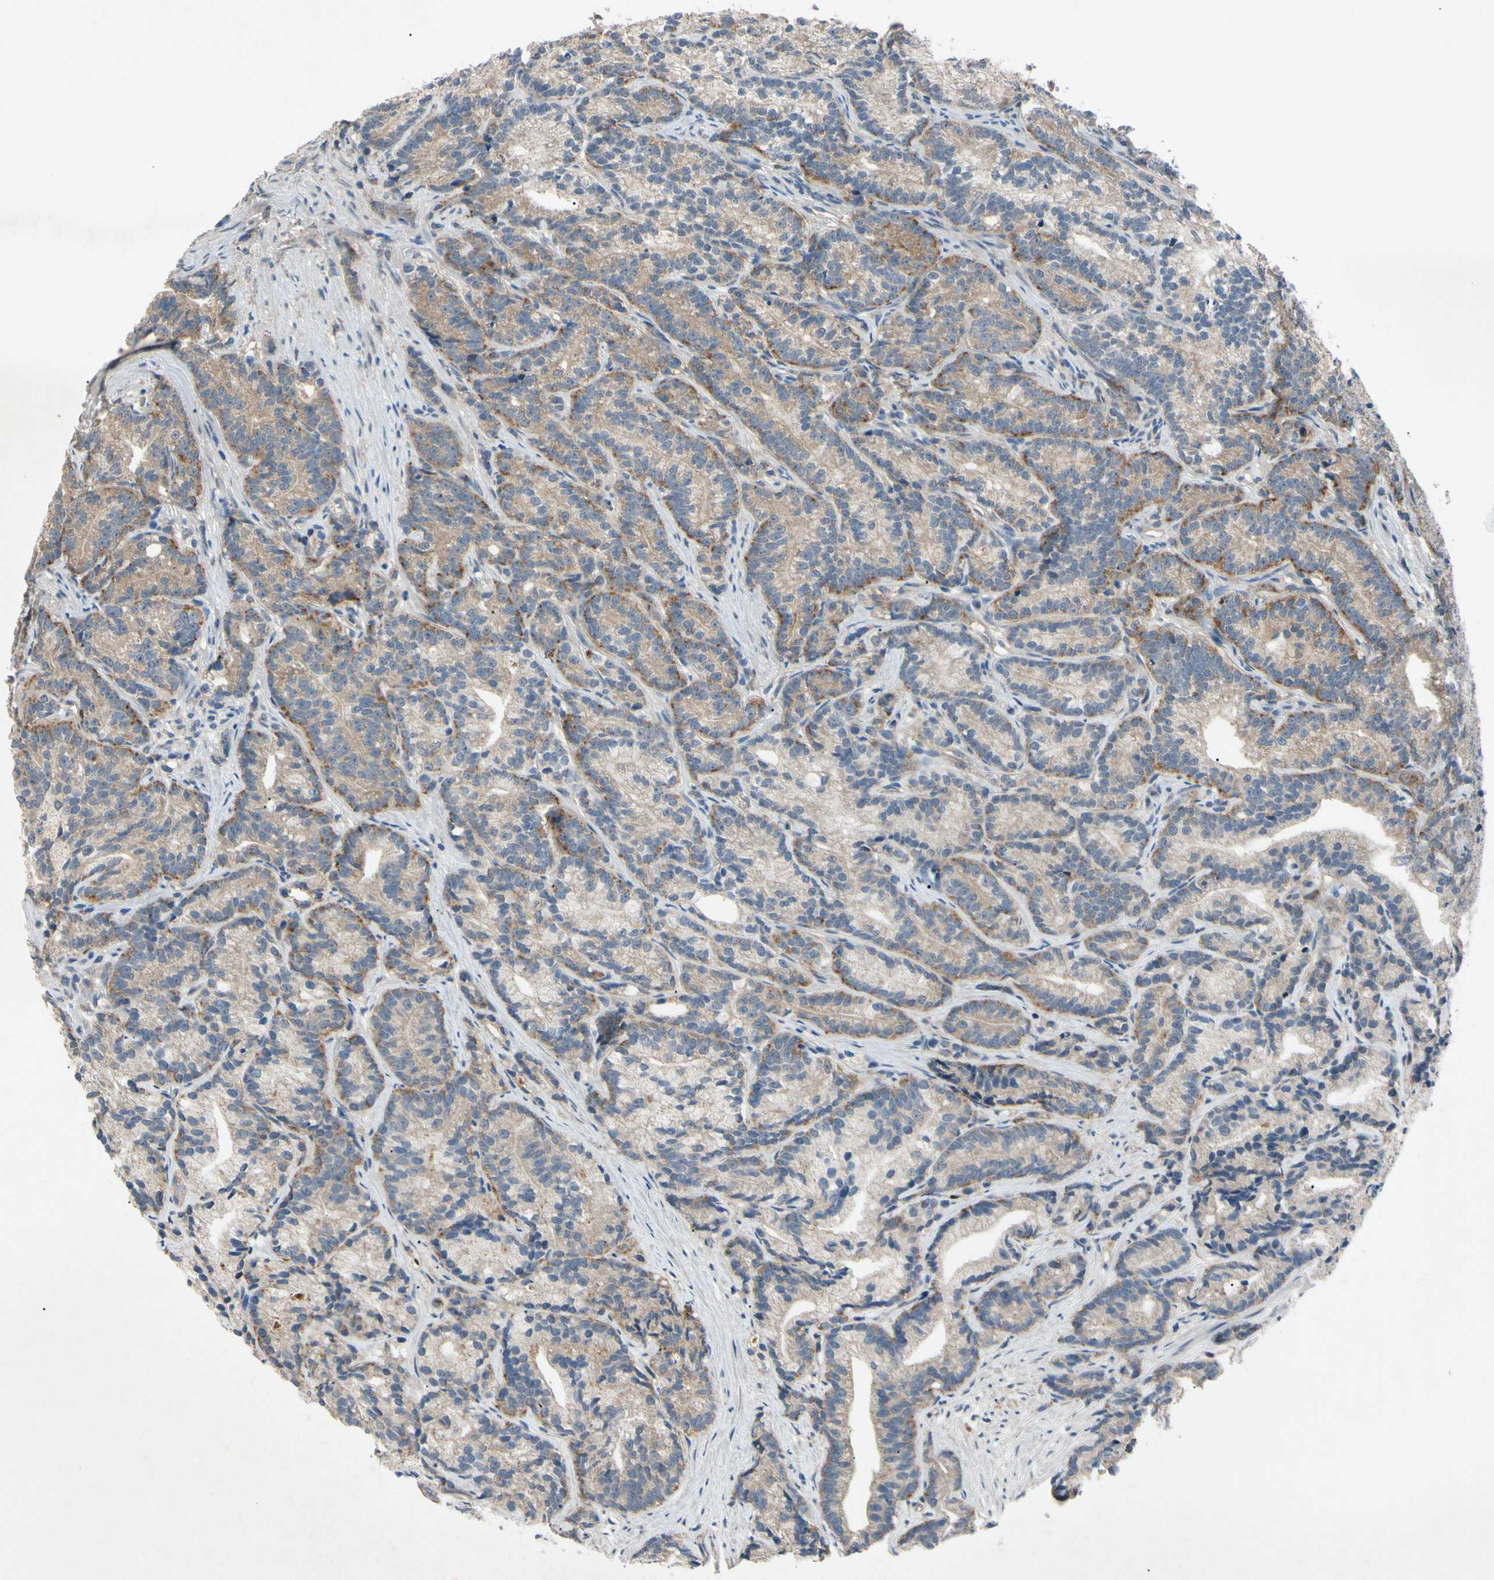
{"staining": {"intensity": "weak", "quantity": ">75%", "location": "cytoplasmic/membranous"}, "tissue": "prostate cancer", "cell_type": "Tumor cells", "image_type": "cancer", "snomed": [{"axis": "morphology", "description": "Adenocarcinoma, Low grade"}, {"axis": "topography", "description": "Prostate"}], "caption": "This is a photomicrograph of immunohistochemistry staining of prostate cancer, which shows weak expression in the cytoplasmic/membranous of tumor cells.", "gene": "HILPDA", "patient": {"sex": "male", "age": 89}}